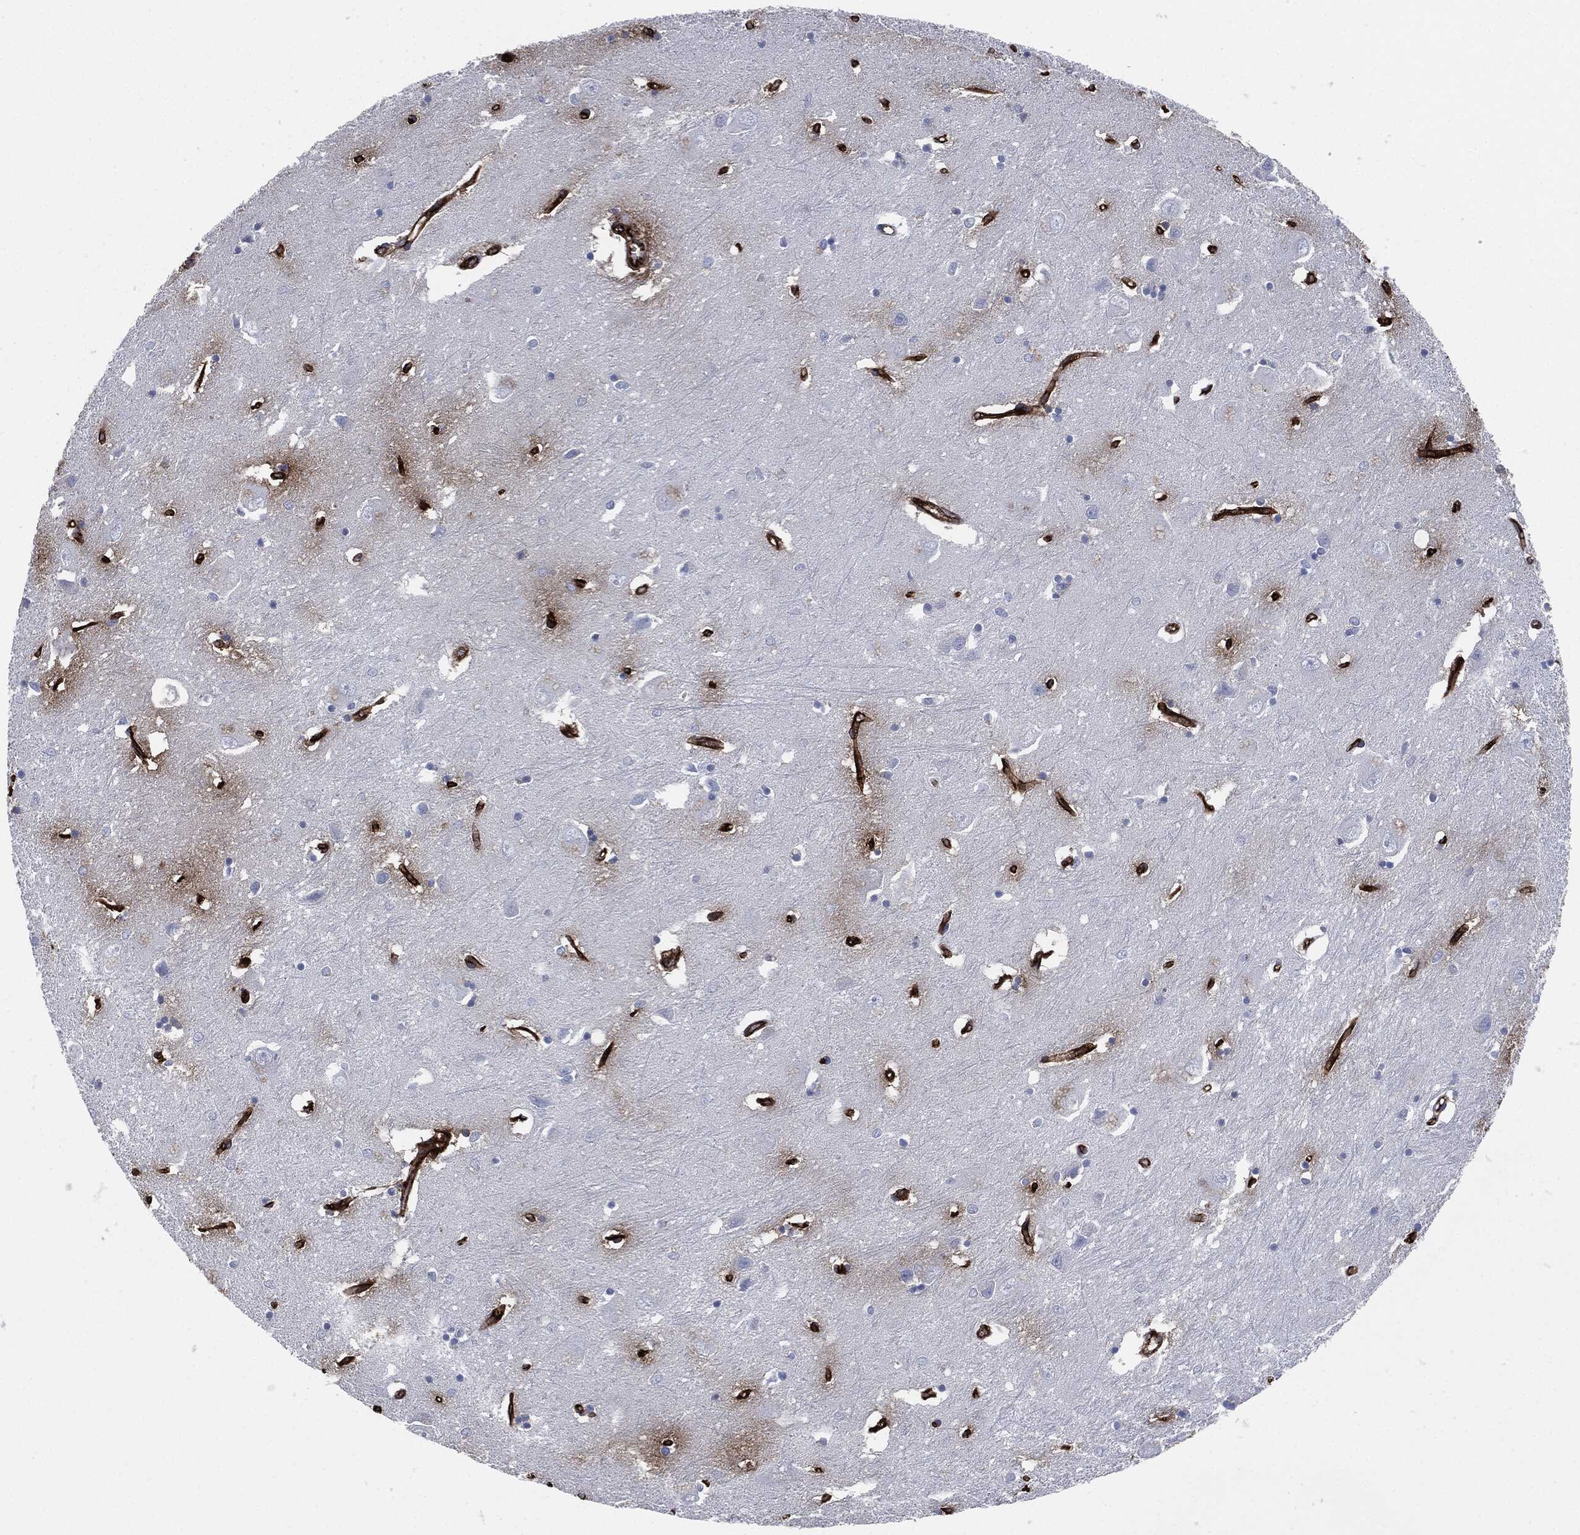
{"staining": {"intensity": "negative", "quantity": "none", "location": "none"}, "tissue": "caudate", "cell_type": "Glial cells", "image_type": "normal", "snomed": [{"axis": "morphology", "description": "Normal tissue, NOS"}, {"axis": "topography", "description": "Lateral ventricle wall"}], "caption": "Caudate stained for a protein using IHC exhibits no positivity glial cells.", "gene": "APOB", "patient": {"sex": "male", "age": 54}}